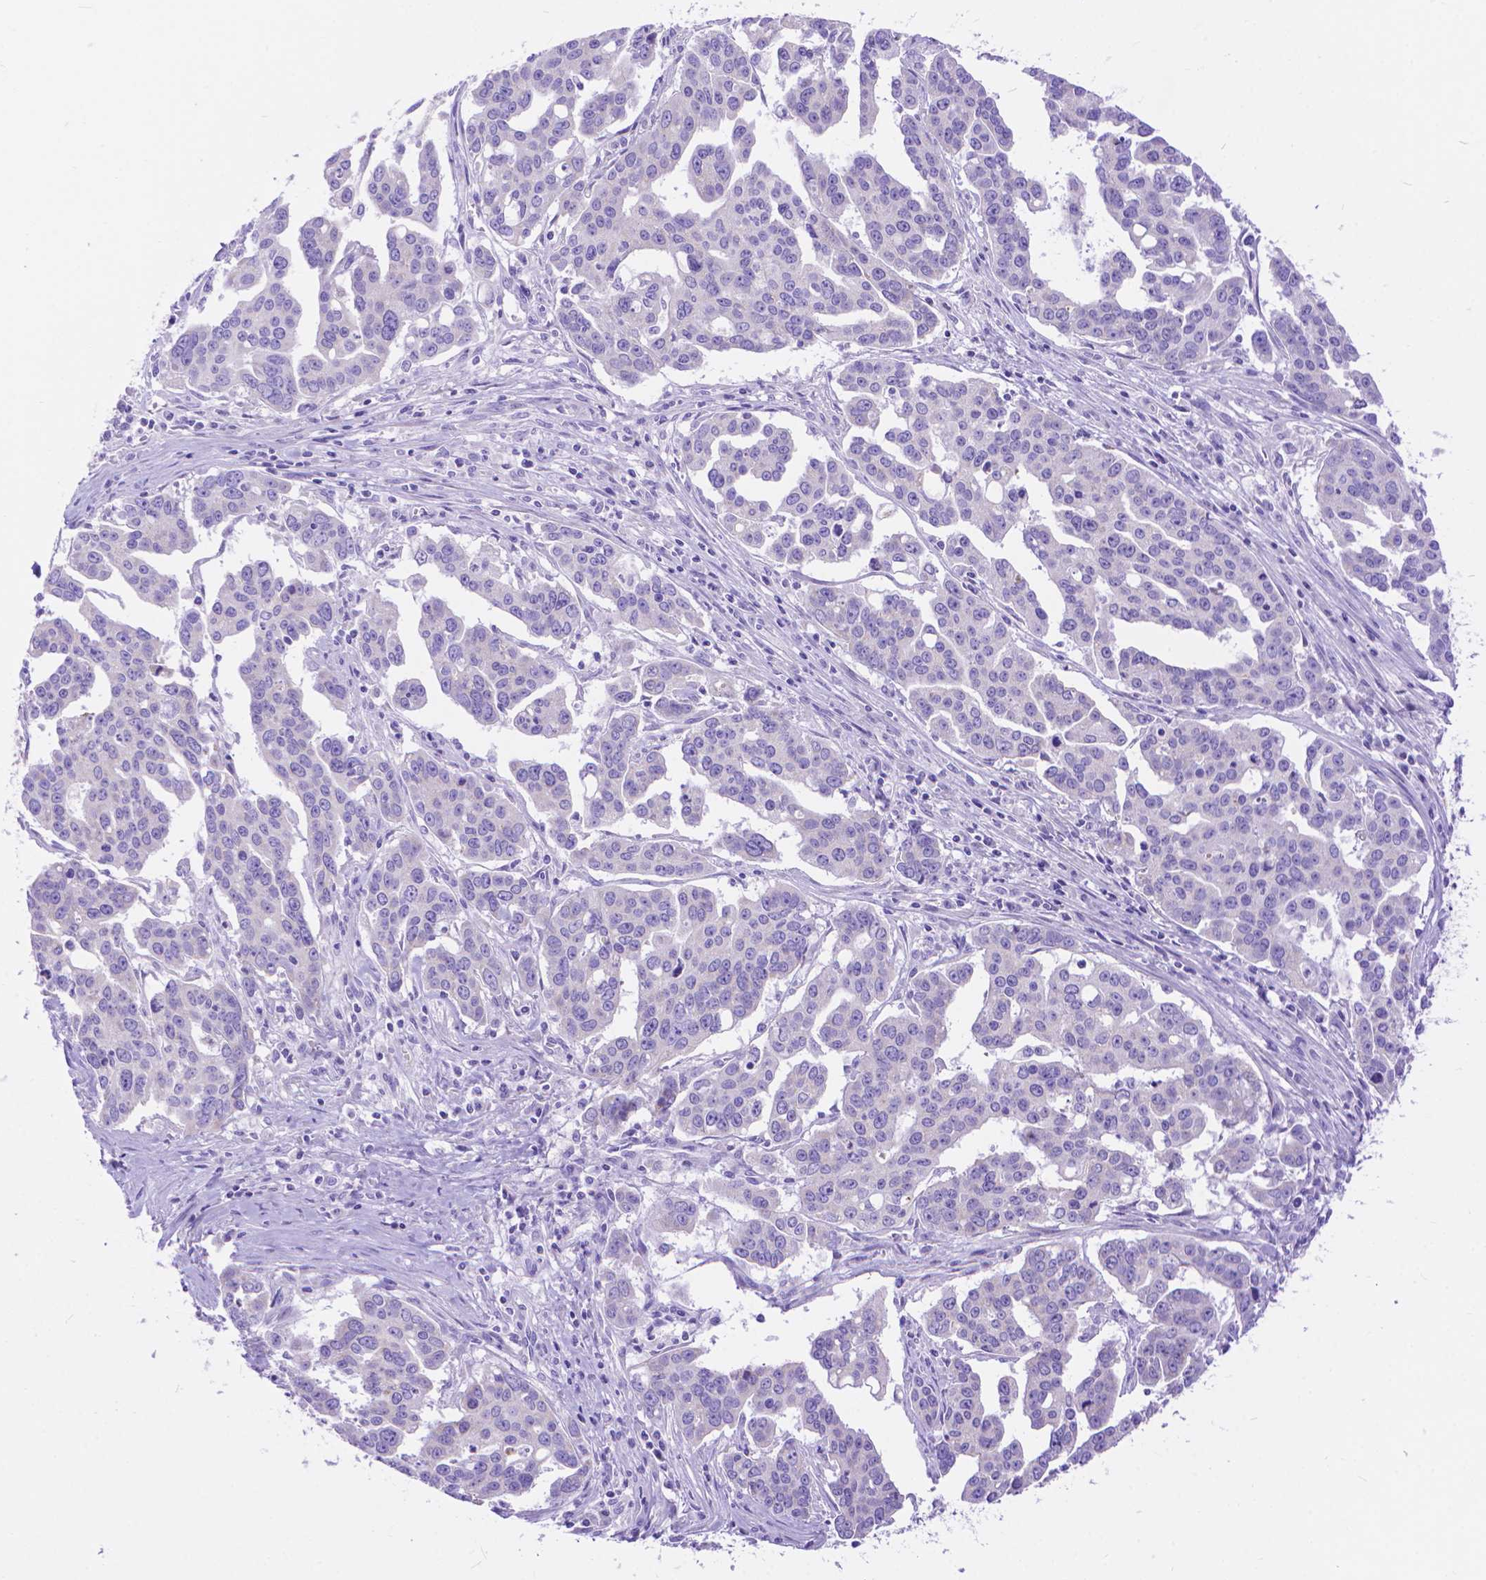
{"staining": {"intensity": "negative", "quantity": "none", "location": "none"}, "tissue": "ovarian cancer", "cell_type": "Tumor cells", "image_type": "cancer", "snomed": [{"axis": "morphology", "description": "Carcinoma, endometroid"}, {"axis": "topography", "description": "Ovary"}], "caption": "Tumor cells show no significant staining in ovarian endometroid carcinoma.", "gene": "DHRS2", "patient": {"sex": "female", "age": 78}}